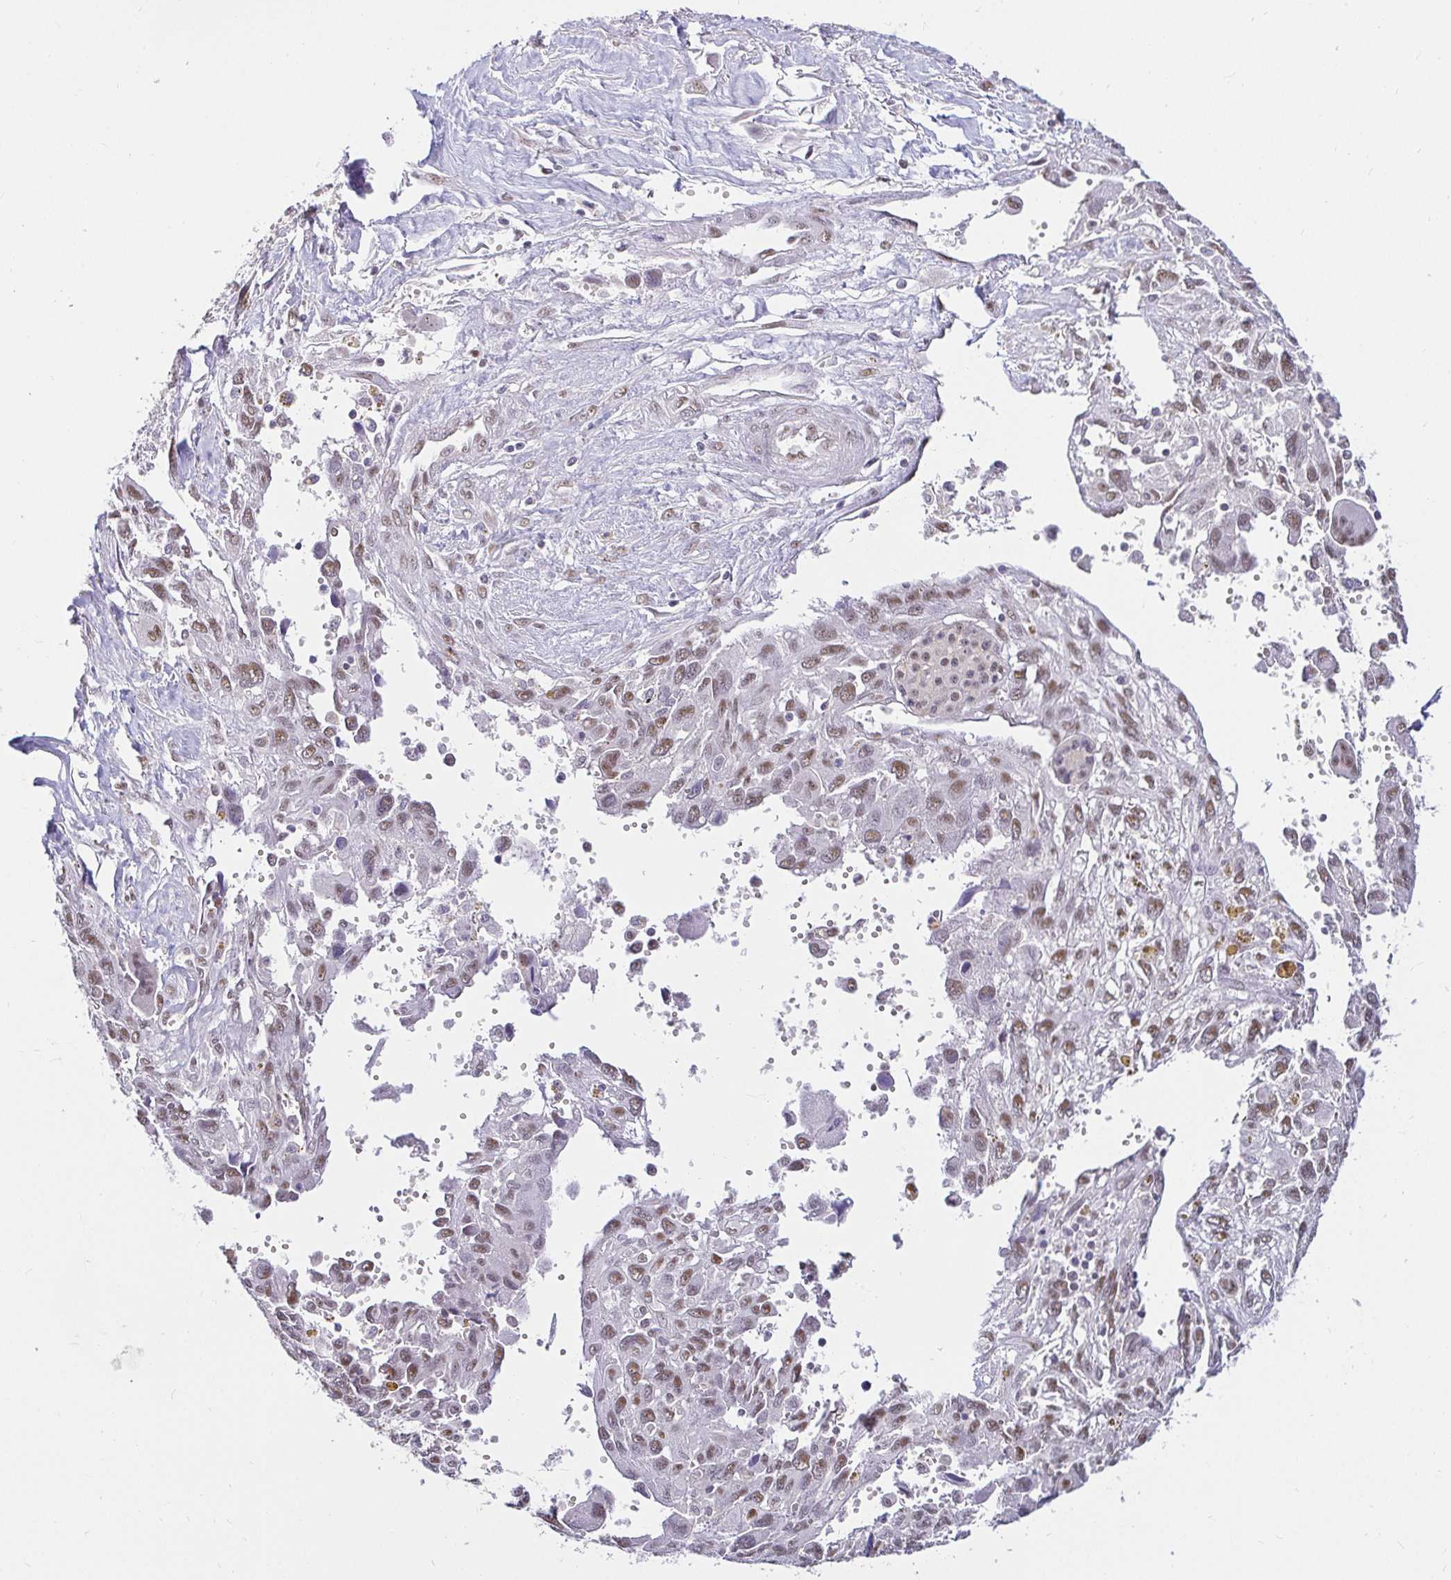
{"staining": {"intensity": "moderate", "quantity": ">75%", "location": "nuclear"}, "tissue": "pancreatic cancer", "cell_type": "Tumor cells", "image_type": "cancer", "snomed": [{"axis": "morphology", "description": "Adenocarcinoma, NOS"}, {"axis": "topography", "description": "Pancreas"}], "caption": "Immunohistochemical staining of human pancreatic adenocarcinoma demonstrates moderate nuclear protein staining in about >75% of tumor cells.", "gene": "RIMS4", "patient": {"sex": "female", "age": 47}}